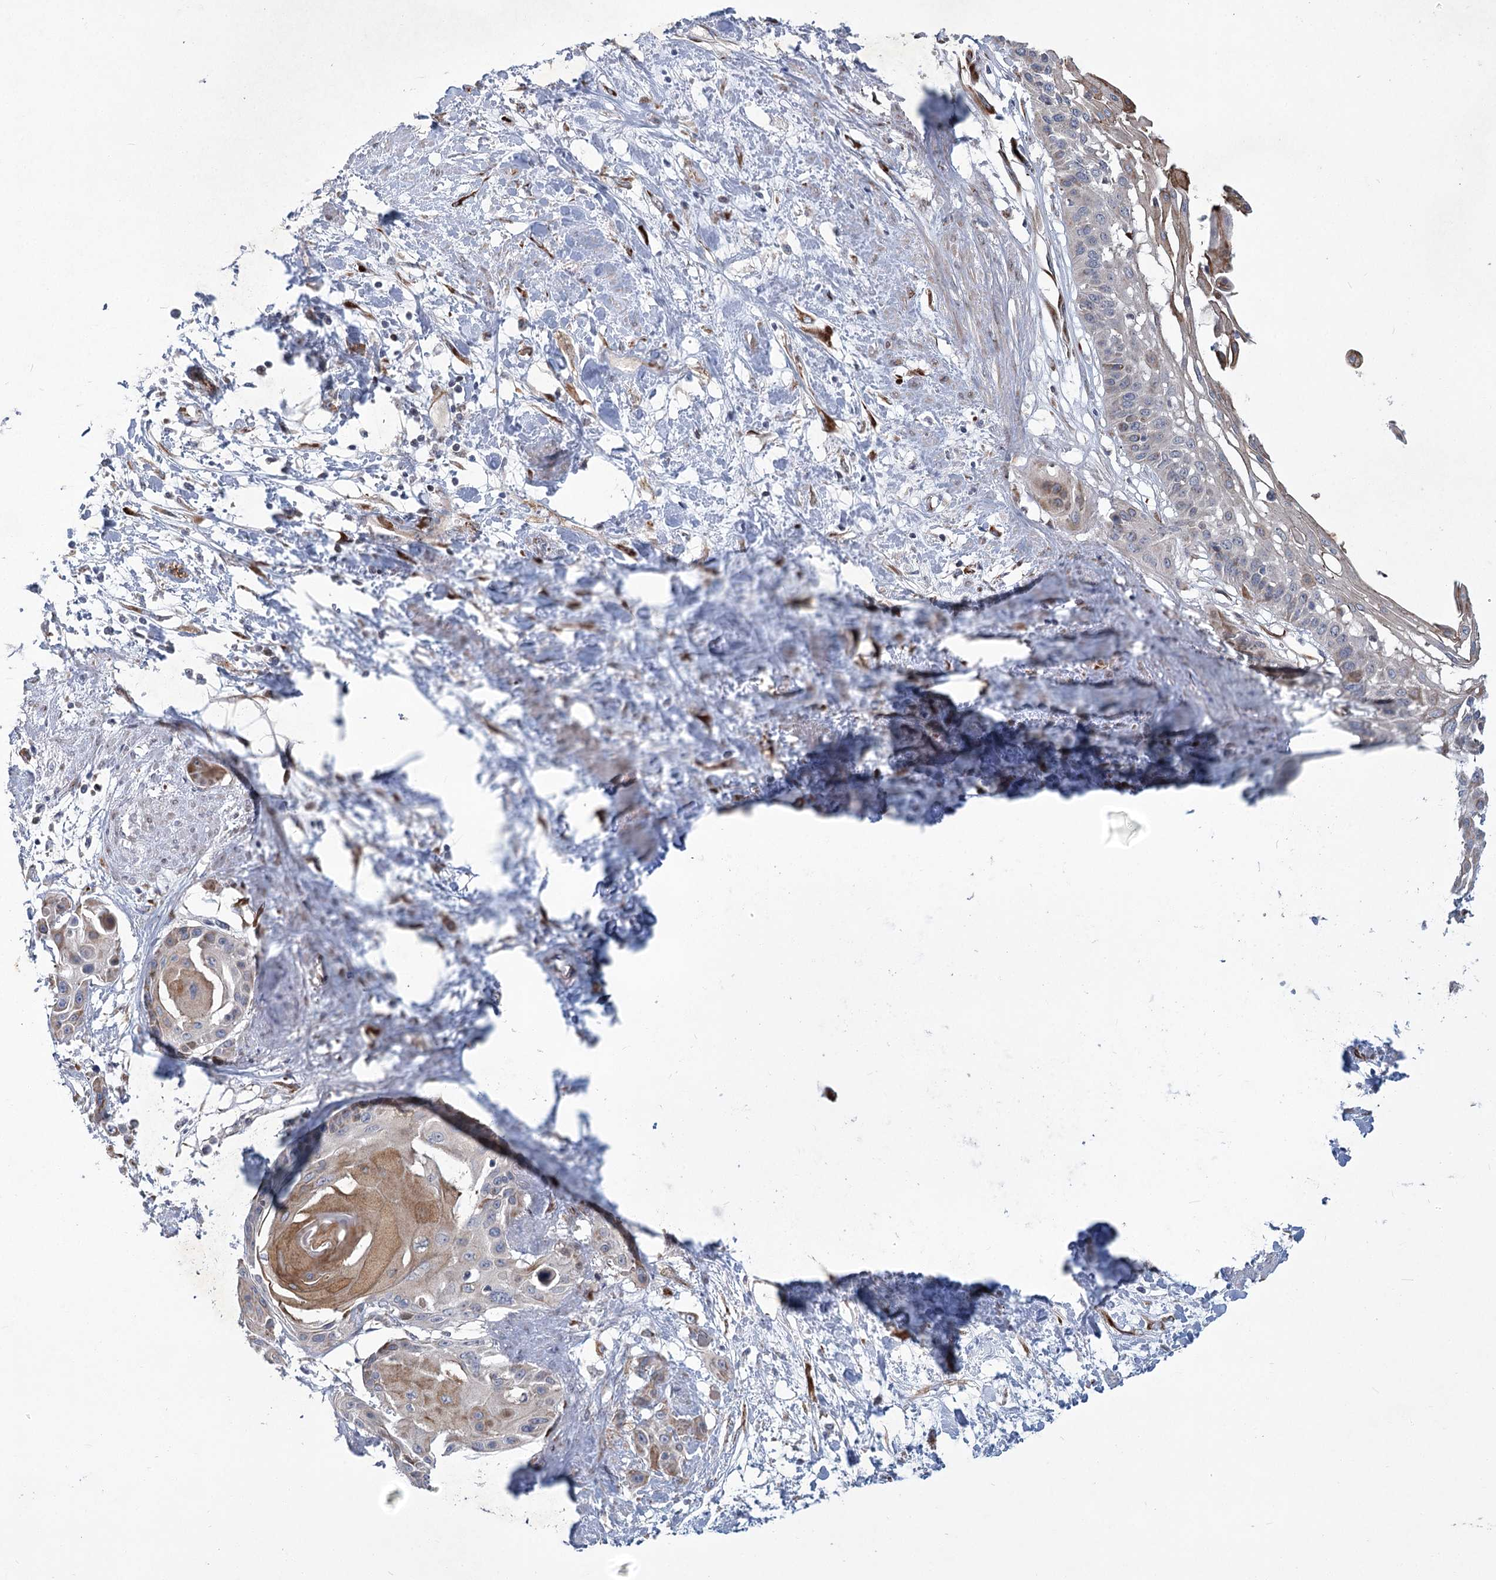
{"staining": {"intensity": "moderate", "quantity": ">75%", "location": "cytoplasmic/membranous"}, "tissue": "cervical cancer", "cell_type": "Tumor cells", "image_type": "cancer", "snomed": [{"axis": "morphology", "description": "Squamous cell carcinoma, NOS"}, {"axis": "topography", "description": "Cervix"}], "caption": "Protein positivity by immunohistochemistry shows moderate cytoplasmic/membranous positivity in approximately >75% of tumor cells in cervical squamous cell carcinoma. Immunohistochemistry (ihc) stains the protein in brown and the nuclei are stained blue.", "gene": "GCNT4", "patient": {"sex": "female", "age": 57}}